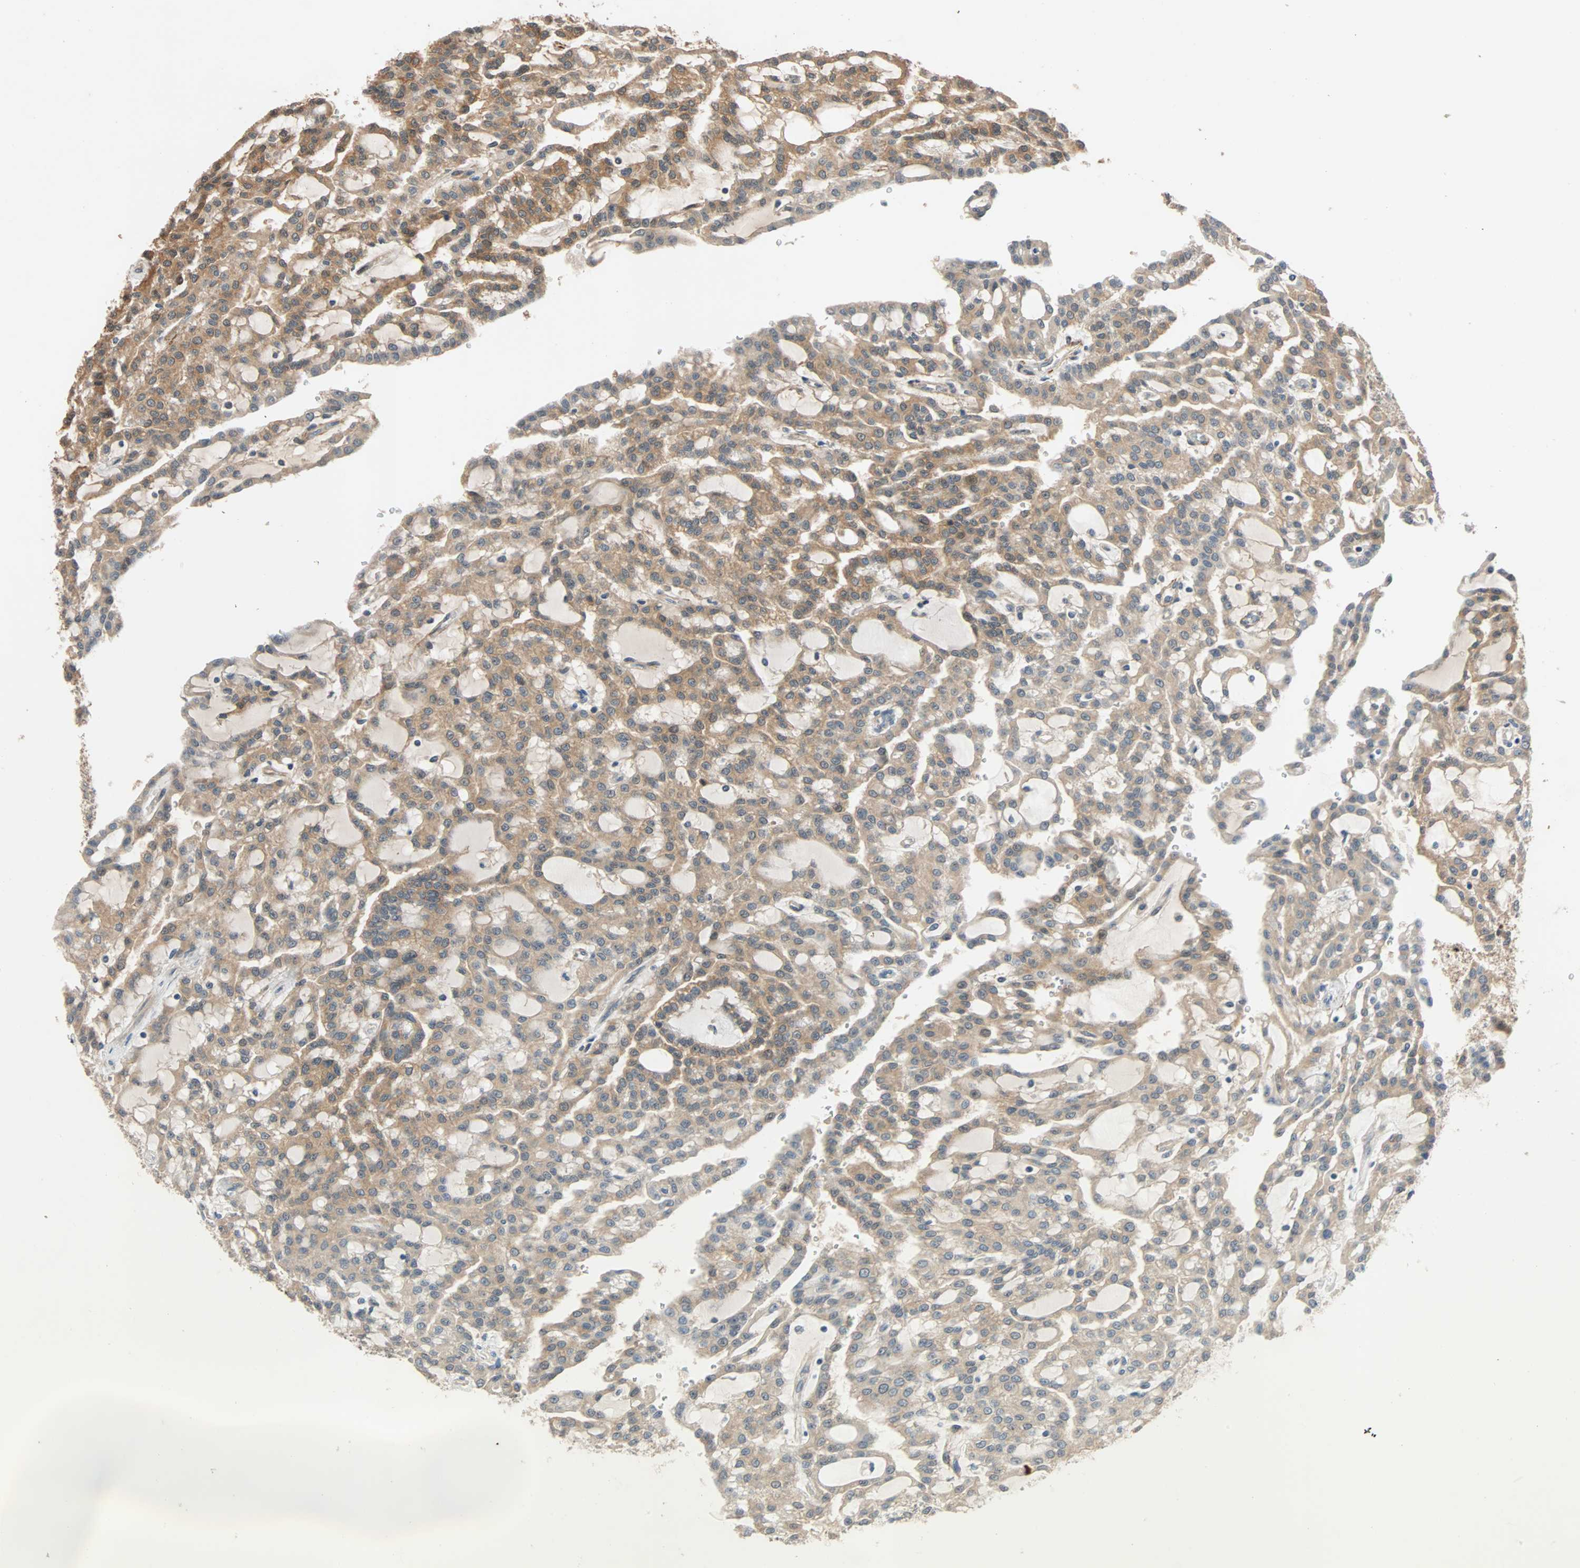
{"staining": {"intensity": "weak", "quantity": "25%-75%", "location": "cytoplasmic/membranous"}, "tissue": "renal cancer", "cell_type": "Tumor cells", "image_type": "cancer", "snomed": [{"axis": "morphology", "description": "Adenocarcinoma, NOS"}, {"axis": "topography", "description": "Kidney"}], "caption": "There is low levels of weak cytoplasmic/membranous positivity in tumor cells of renal cancer (adenocarcinoma), as demonstrated by immunohistochemical staining (brown color).", "gene": "QSER1", "patient": {"sex": "male", "age": 63}}